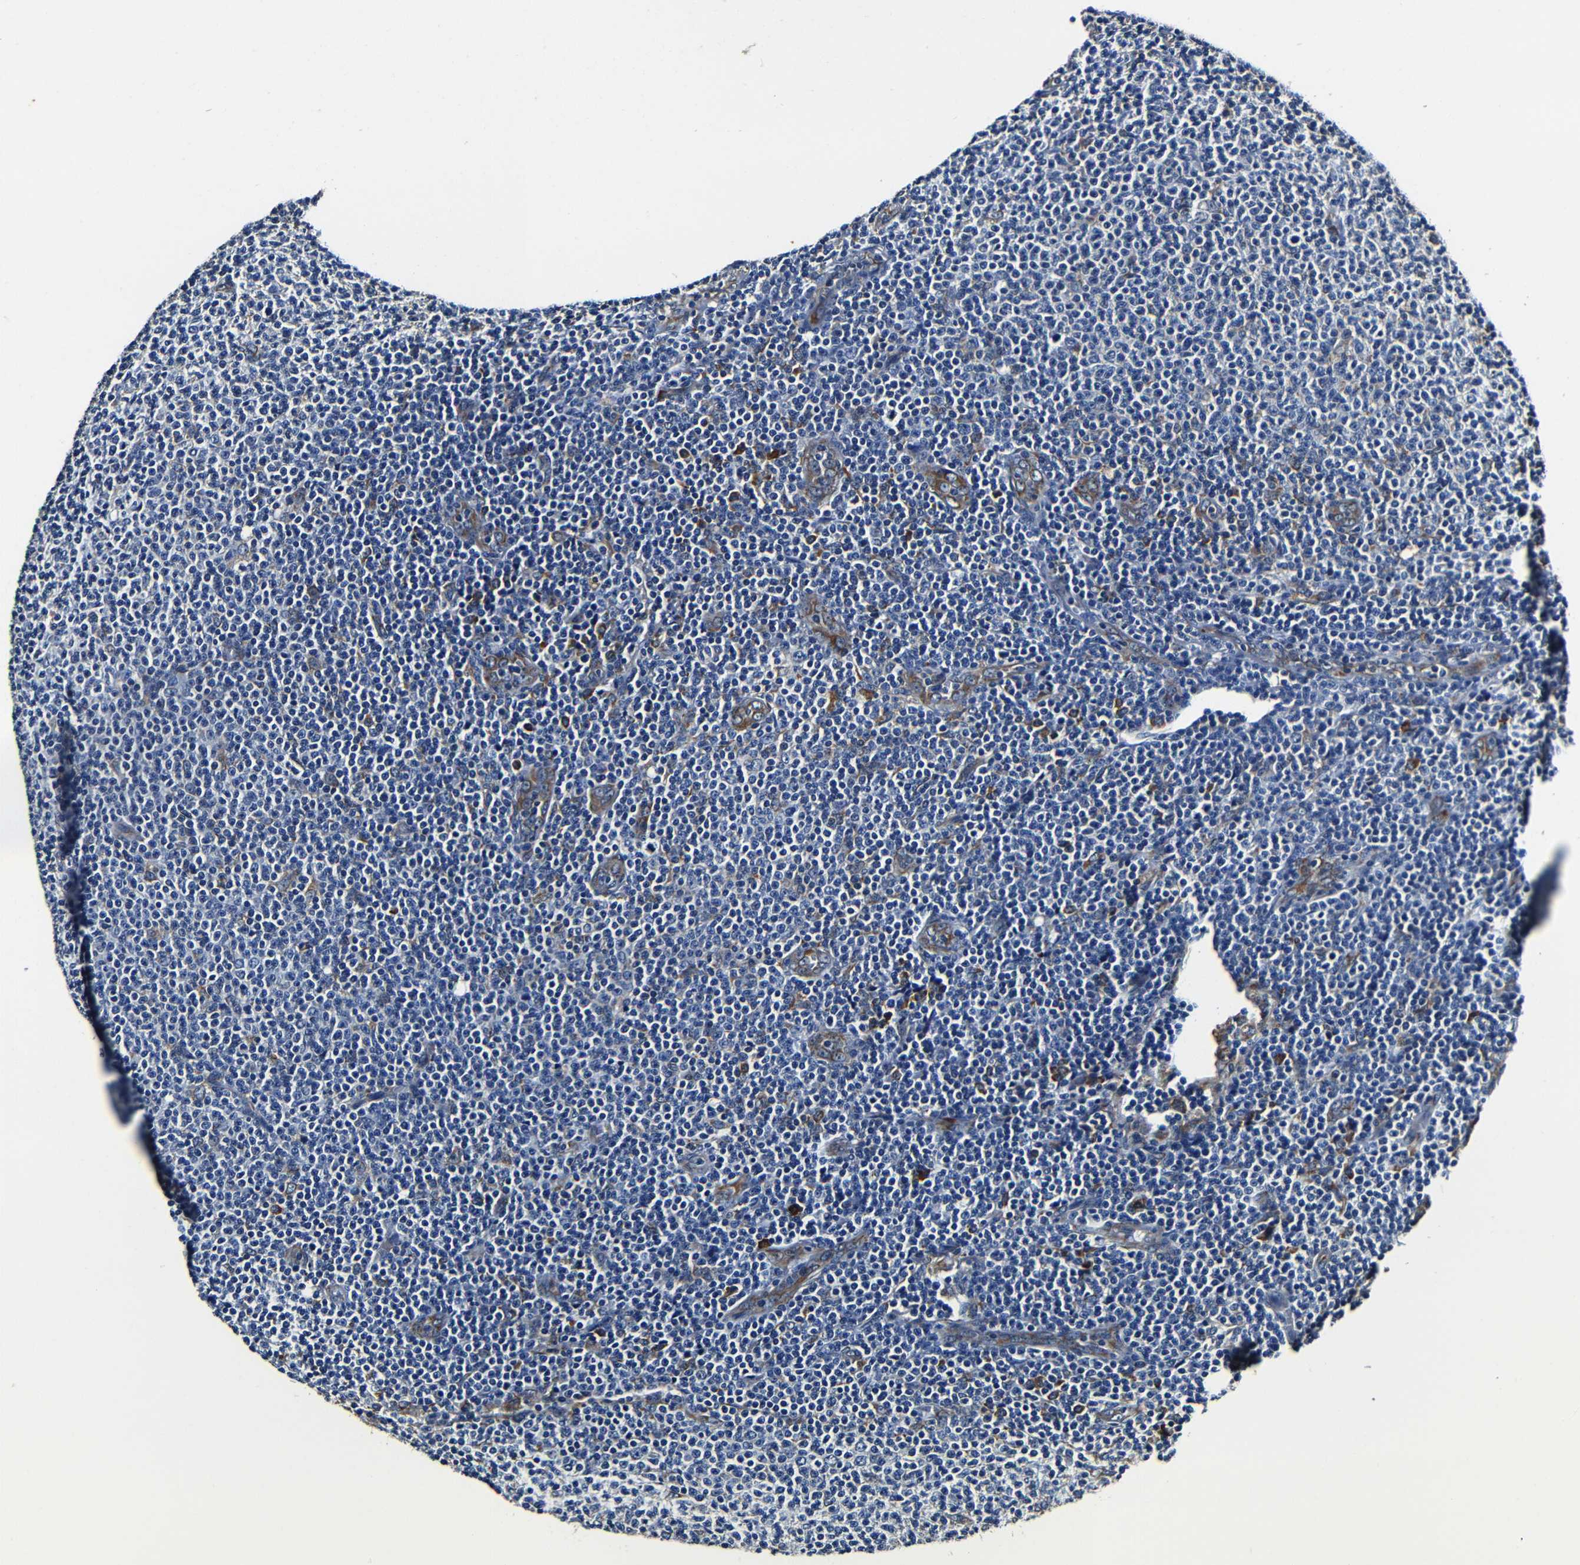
{"staining": {"intensity": "negative", "quantity": "none", "location": "none"}, "tissue": "lymphoma", "cell_type": "Tumor cells", "image_type": "cancer", "snomed": [{"axis": "morphology", "description": "Malignant lymphoma, non-Hodgkin's type, Low grade"}, {"axis": "topography", "description": "Lymph node"}], "caption": "There is no significant expression in tumor cells of lymphoma.", "gene": "RRBP1", "patient": {"sex": "male", "age": 66}}